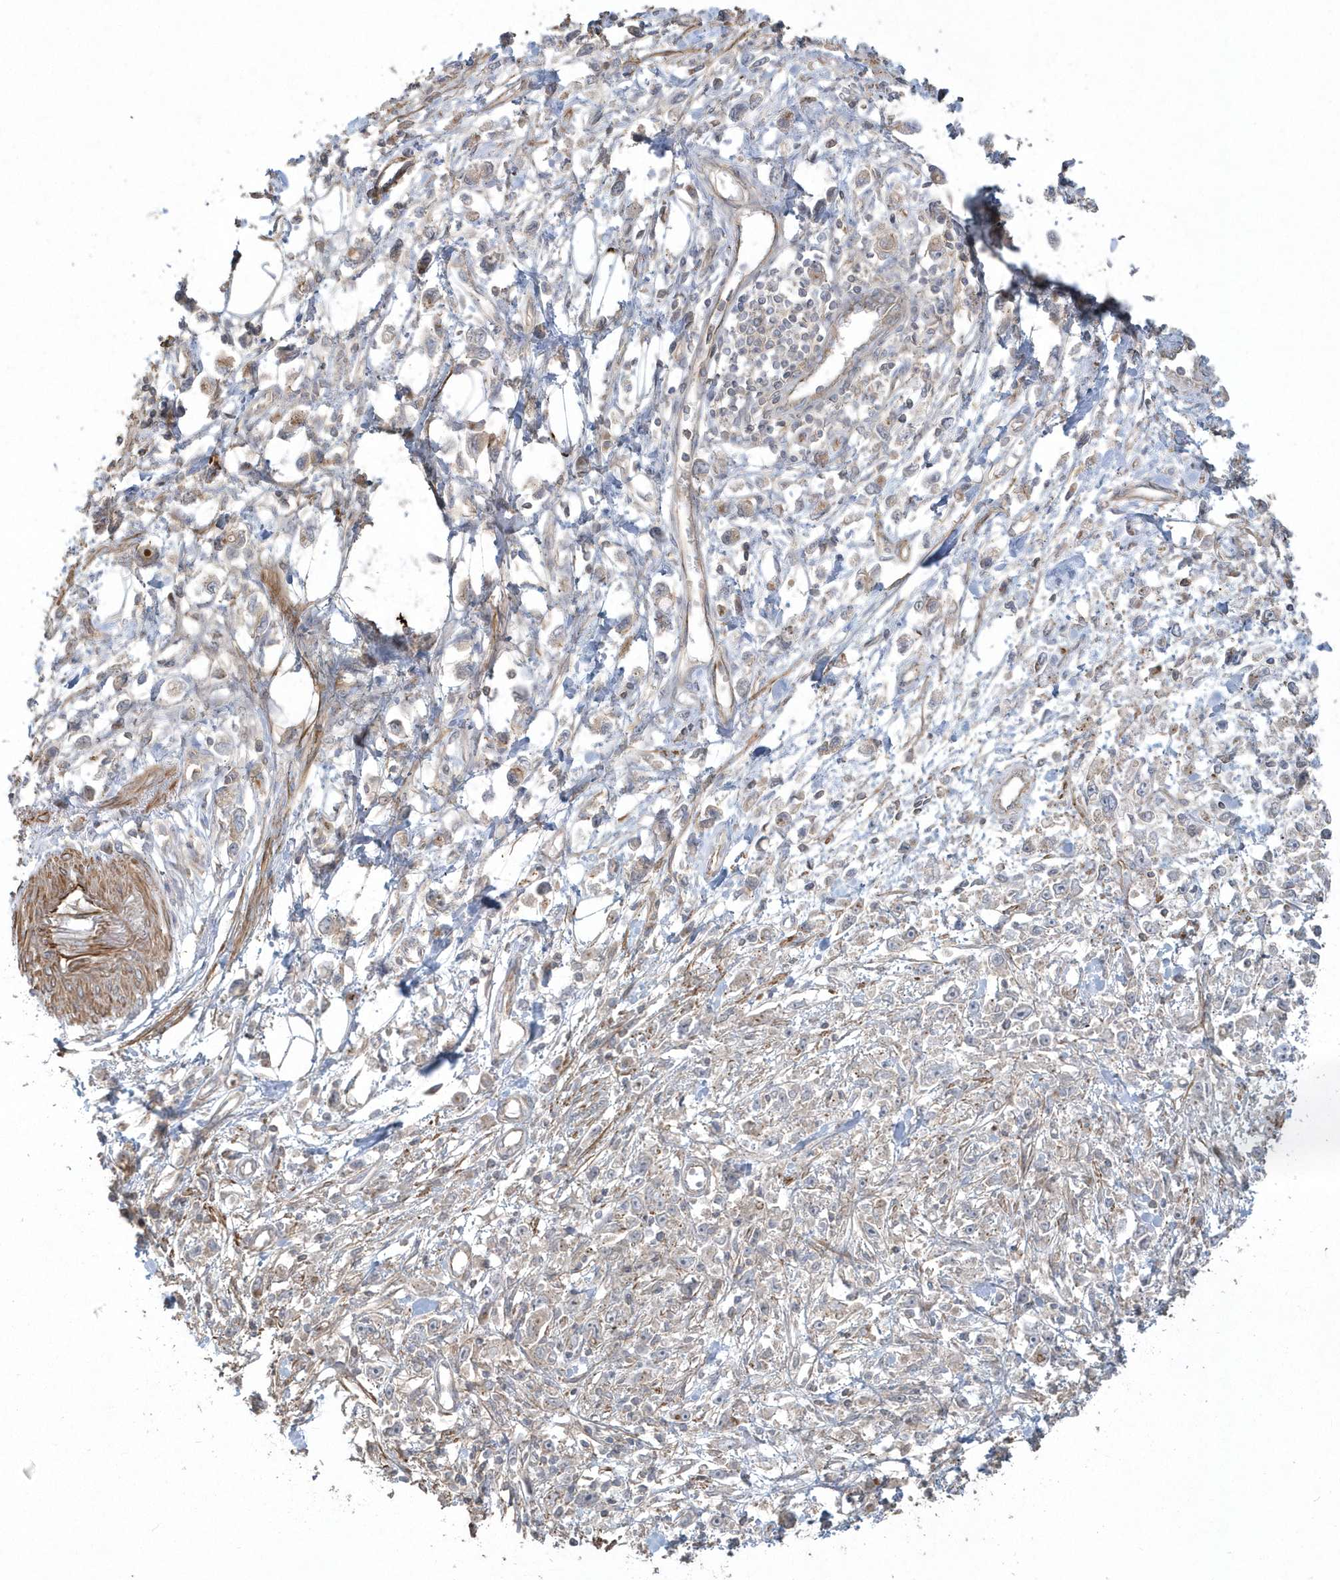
{"staining": {"intensity": "weak", "quantity": "<25%", "location": "cytoplasmic/membranous"}, "tissue": "stomach cancer", "cell_type": "Tumor cells", "image_type": "cancer", "snomed": [{"axis": "morphology", "description": "Adenocarcinoma, NOS"}, {"axis": "topography", "description": "Stomach"}], "caption": "IHC of human stomach cancer exhibits no positivity in tumor cells. Brightfield microscopy of immunohistochemistry (IHC) stained with DAB (brown) and hematoxylin (blue), captured at high magnification.", "gene": "ARMC8", "patient": {"sex": "female", "age": 59}}